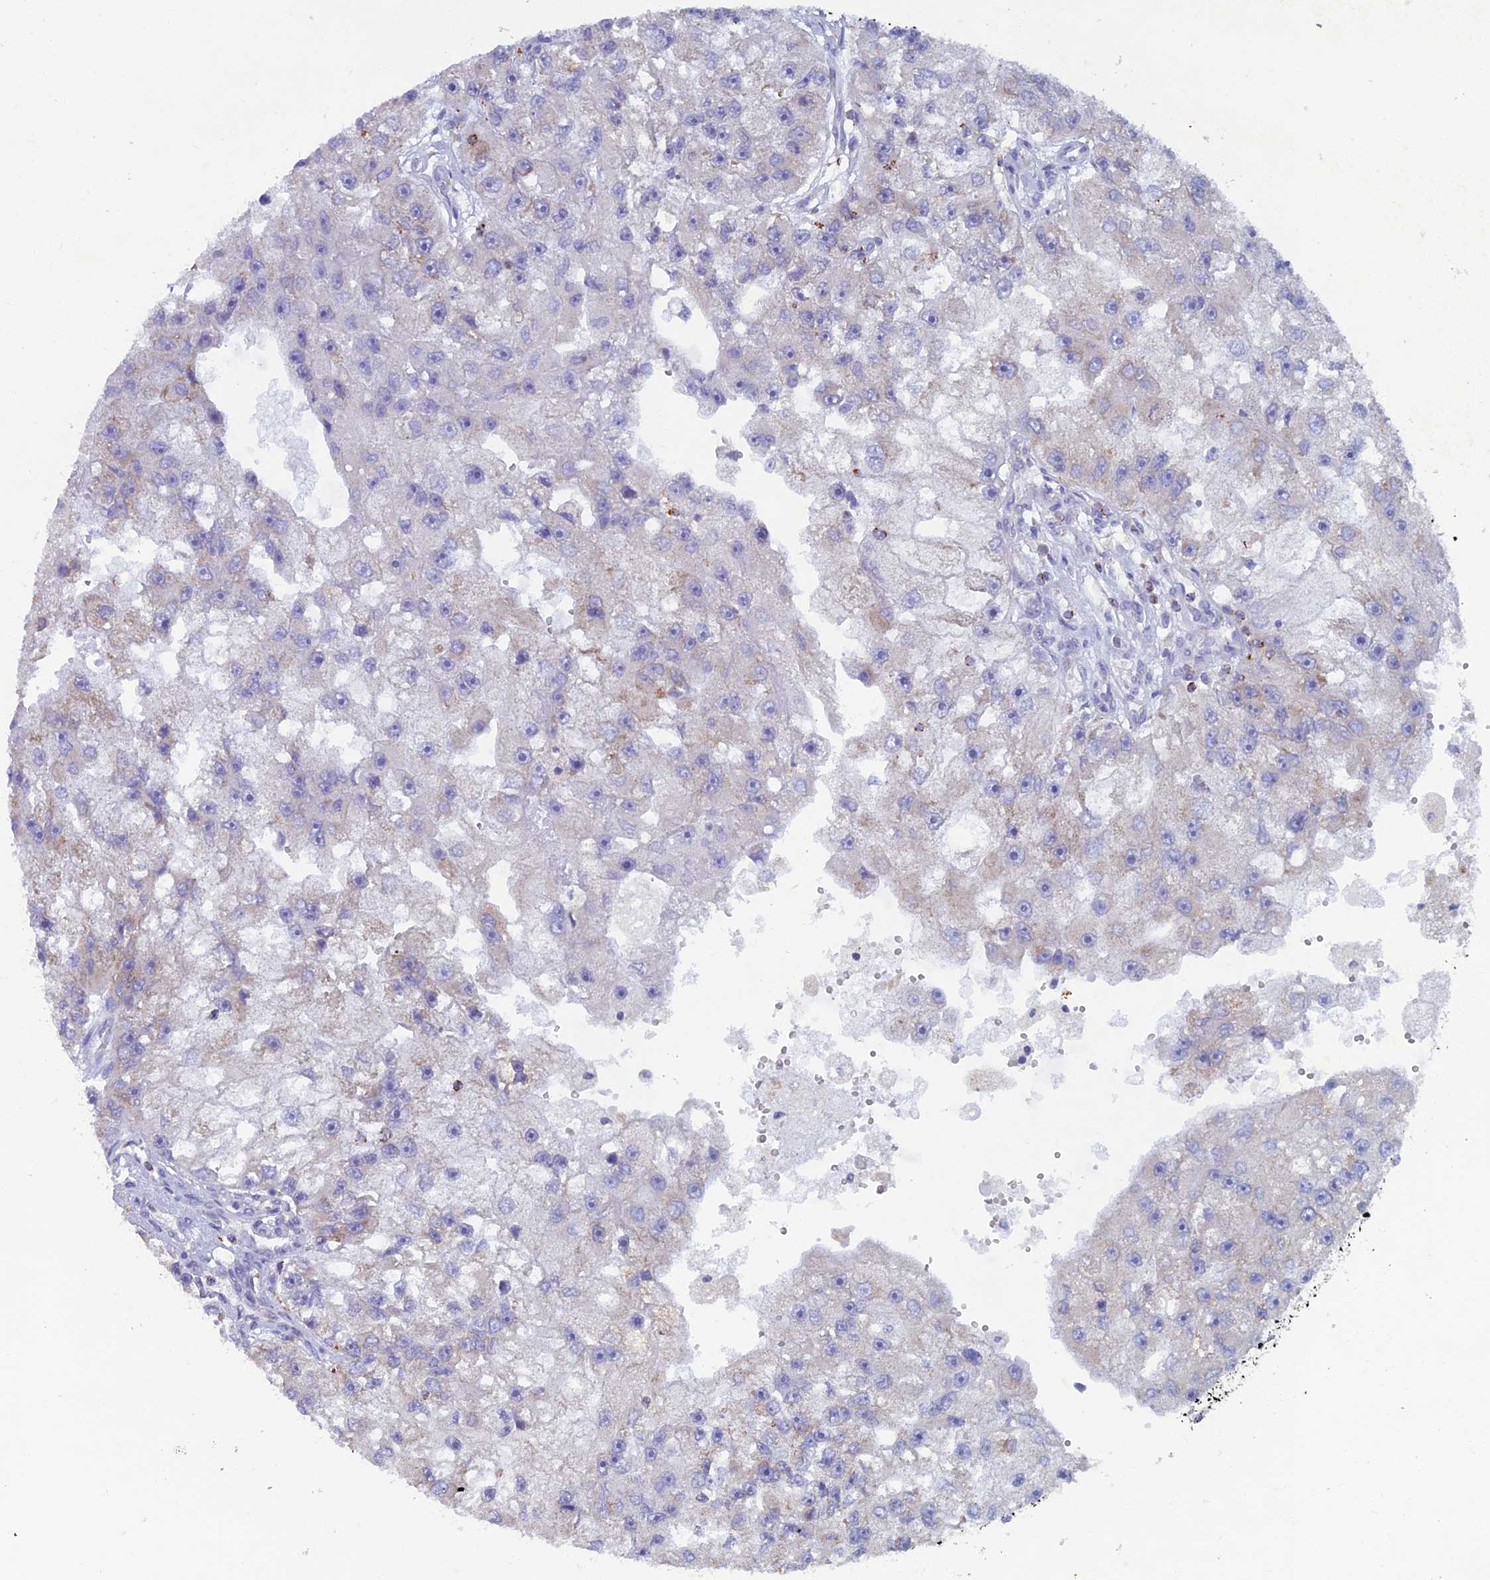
{"staining": {"intensity": "negative", "quantity": "none", "location": "none"}, "tissue": "renal cancer", "cell_type": "Tumor cells", "image_type": "cancer", "snomed": [{"axis": "morphology", "description": "Adenocarcinoma, NOS"}, {"axis": "topography", "description": "Kidney"}], "caption": "Tumor cells are negative for brown protein staining in adenocarcinoma (renal).", "gene": "ABI3BP", "patient": {"sex": "male", "age": 63}}